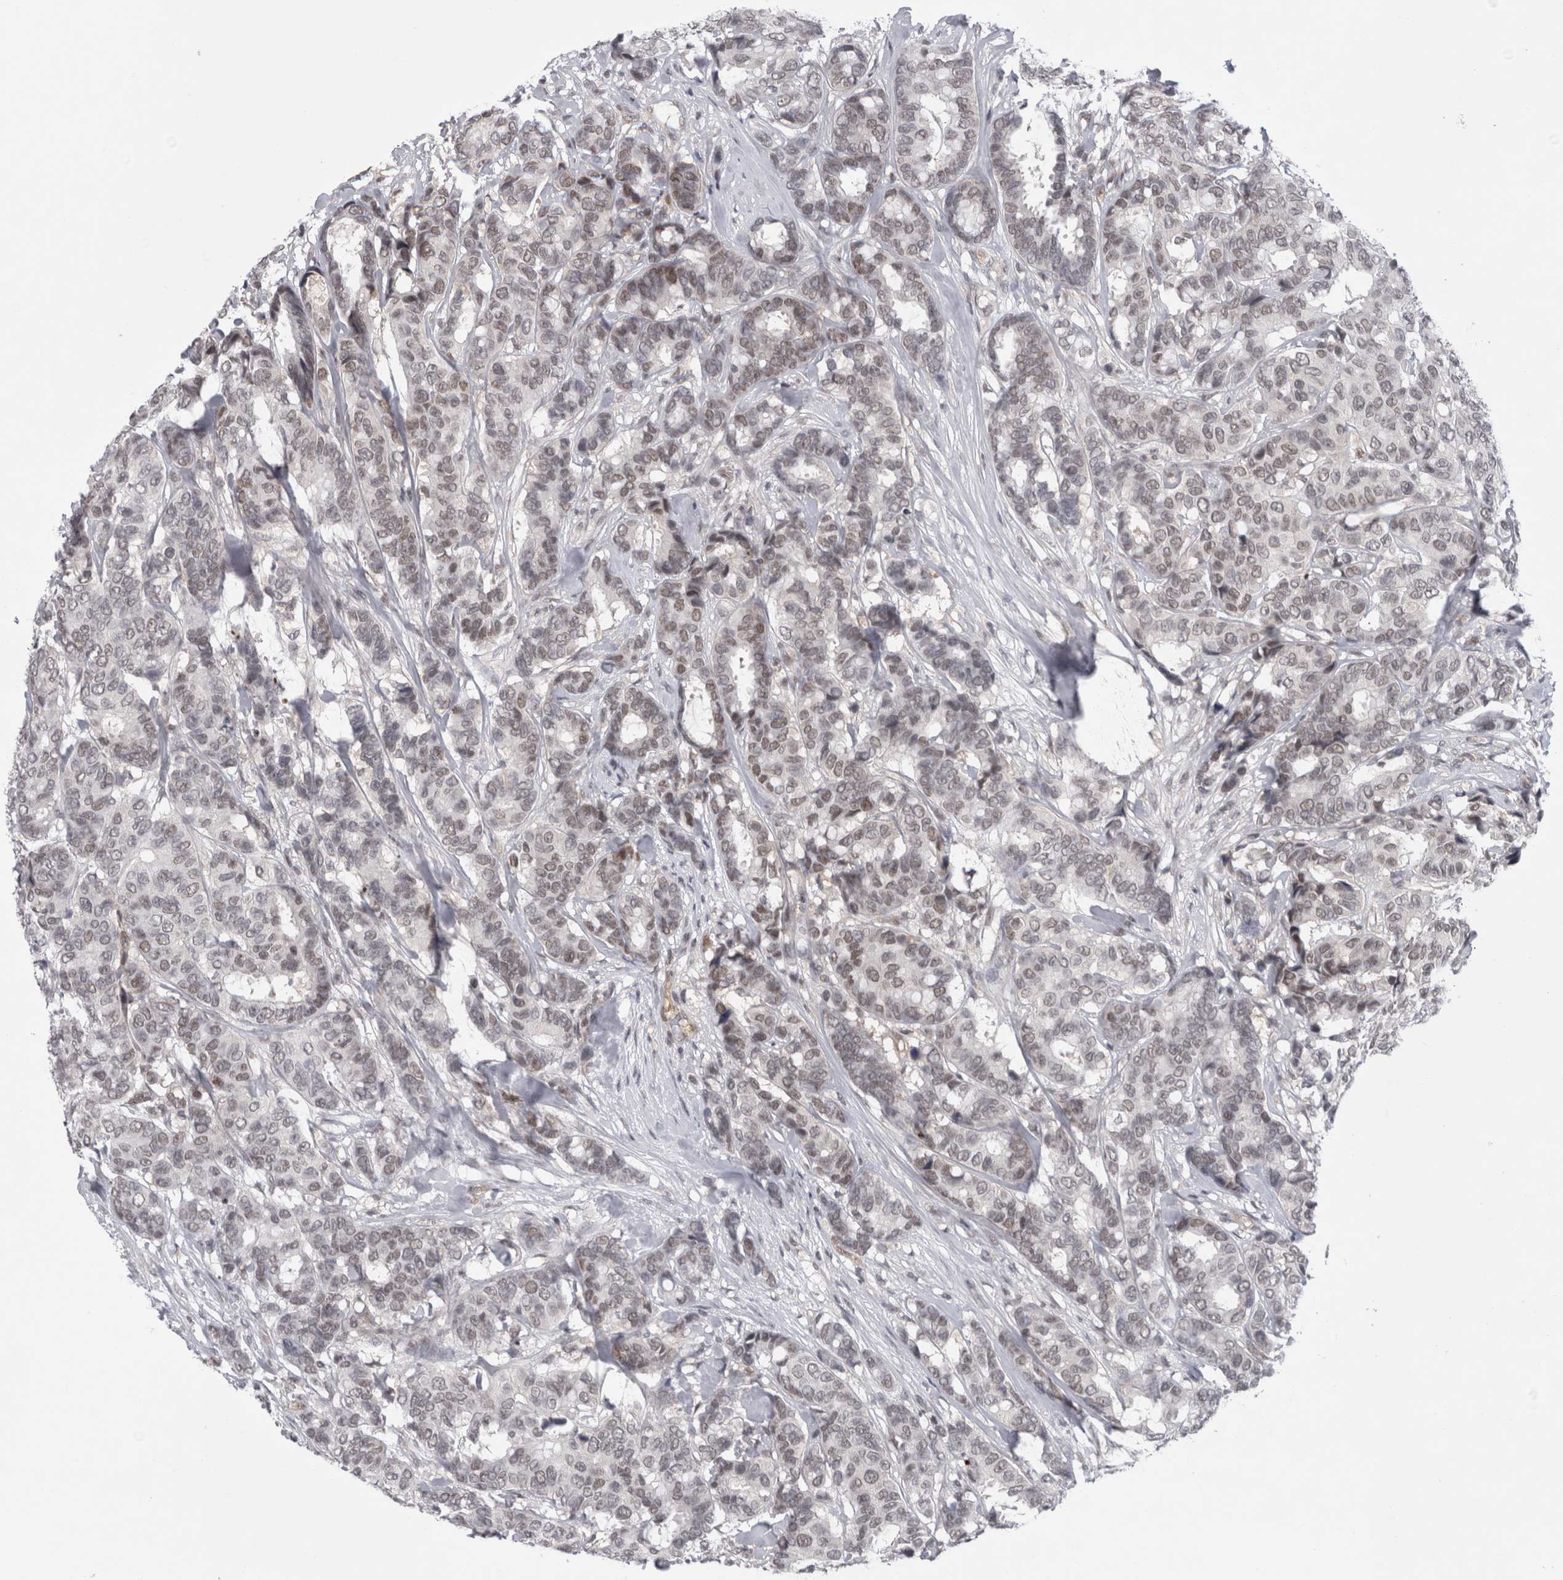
{"staining": {"intensity": "weak", "quantity": ">75%", "location": "nuclear"}, "tissue": "breast cancer", "cell_type": "Tumor cells", "image_type": "cancer", "snomed": [{"axis": "morphology", "description": "Duct carcinoma"}, {"axis": "topography", "description": "Breast"}], "caption": "Immunohistochemical staining of human breast cancer displays weak nuclear protein staining in approximately >75% of tumor cells.", "gene": "PSMB2", "patient": {"sex": "female", "age": 87}}